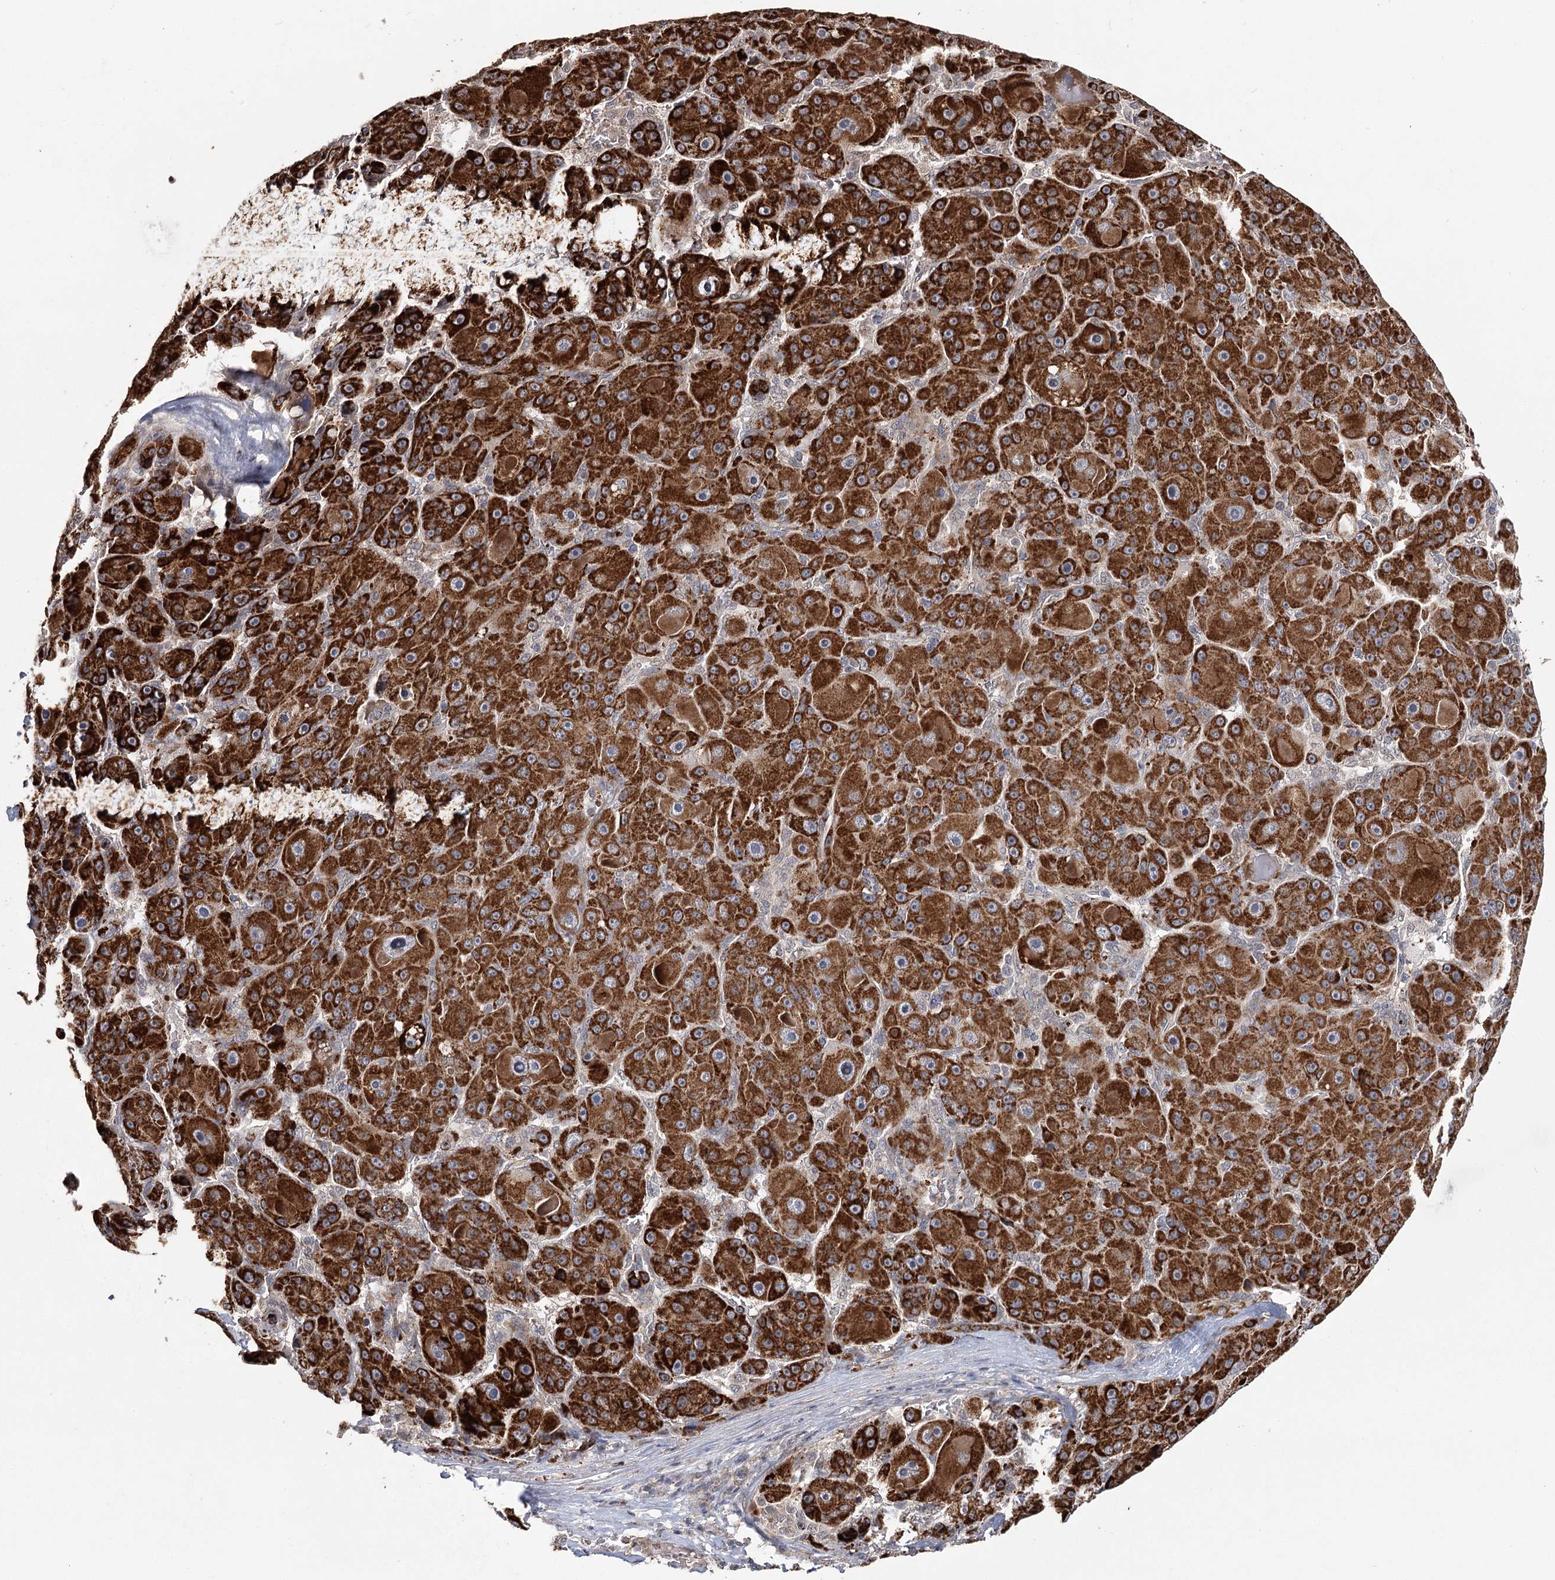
{"staining": {"intensity": "strong", "quantity": ">75%", "location": "cytoplasmic/membranous"}, "tissue": "liver cancer", "cell_type": "Tumor cells", "image_type": "cancer", "snomed": [{"axis": "morphology", "description": "Carcinoma, Hepatocellular, NOS"}, {"axis": "topography", "description": "Liver"}], "caption": "Protein staining demonstrates strong cytoplasmic/membranous staining in about >75% of tumor cells in liver hepatocellular carcinoma. (IHC, brightfield microscopy, high magnification).", "gene": "ZNRF3", "patient": {"sex": "male", "age": 76}}